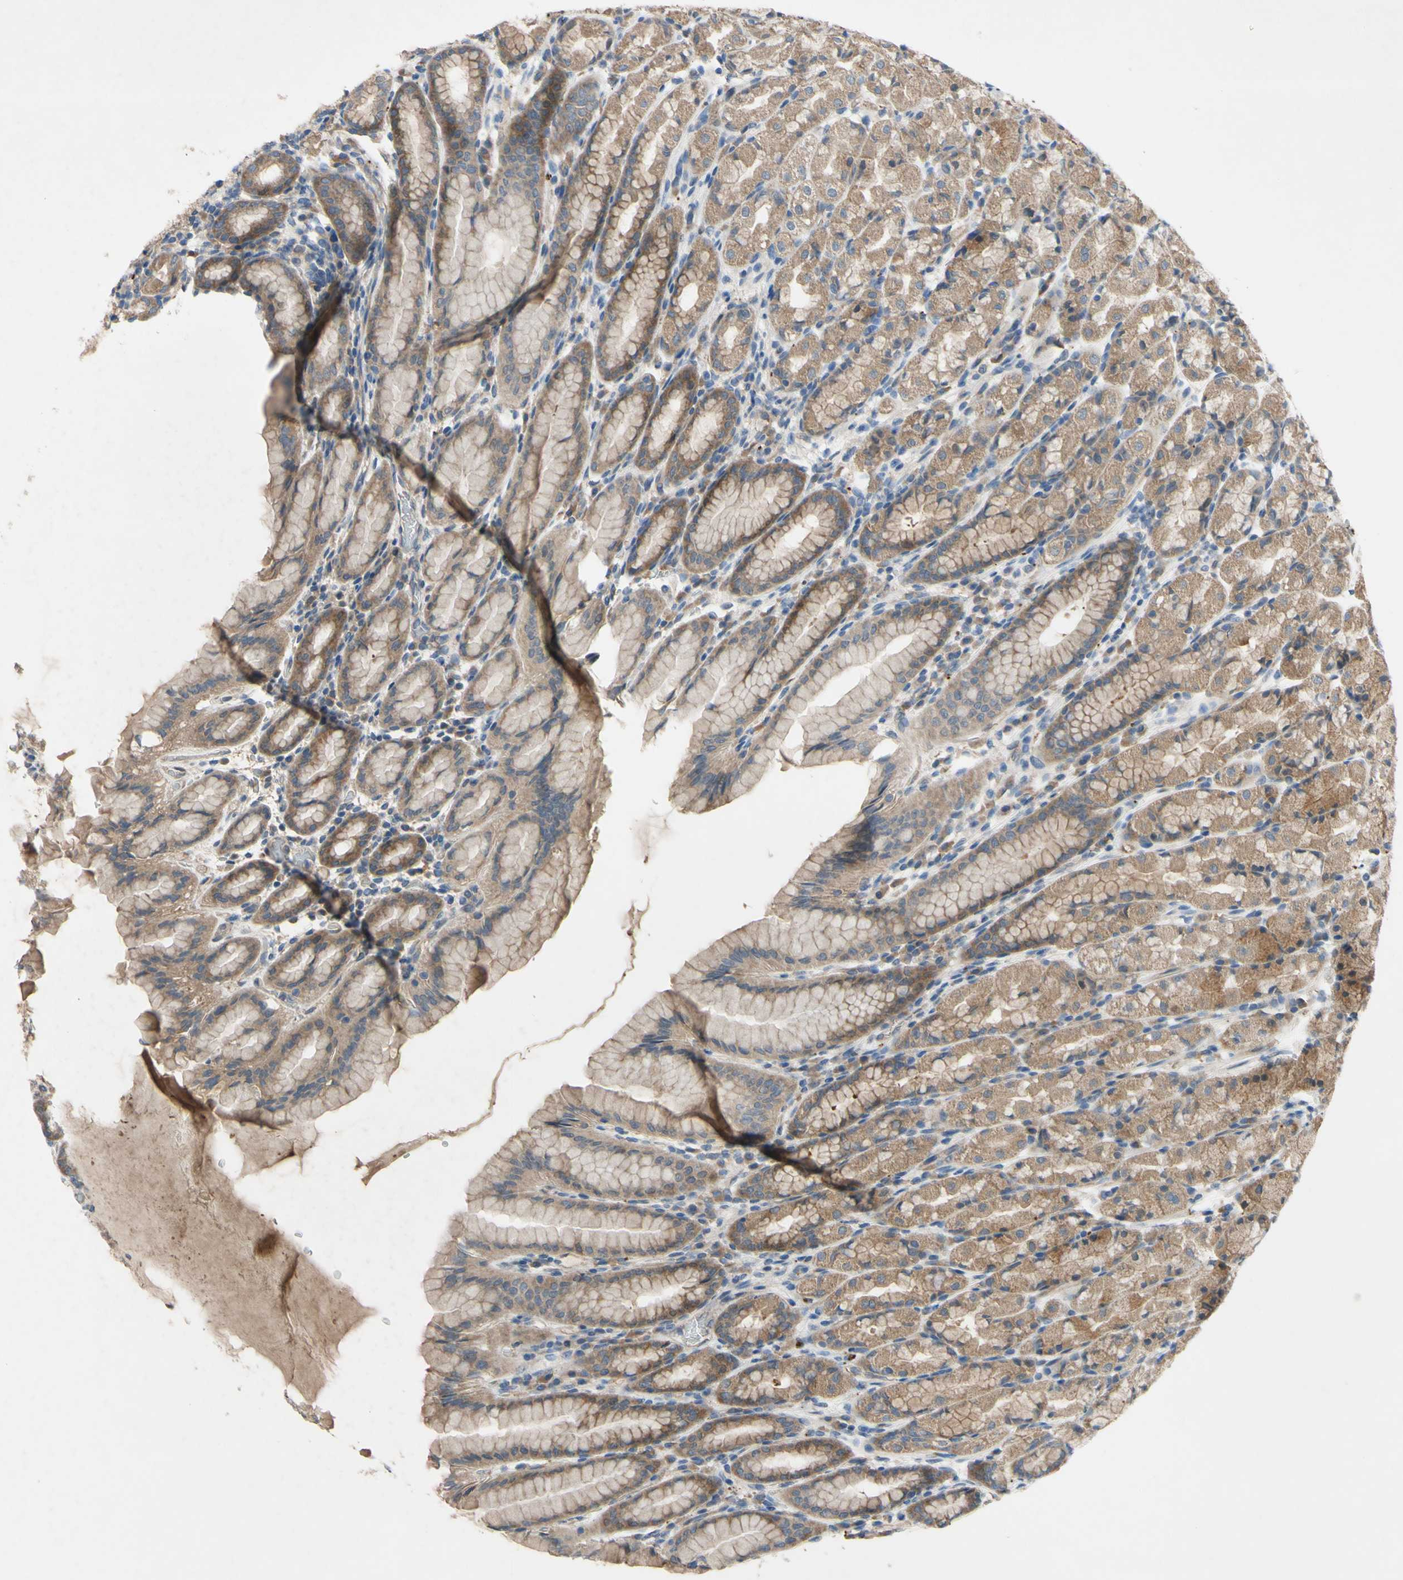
{"staining": {"intensity": "moderate", "quantity": ">75%", "location": "cytoplasmic/membranous"}, "tissue": "stomach", "cell_type": "Glandular cells", "image_type": "normal", "snomed": [{"axis": "morphology", "description": "Normal tissue, NOS"}, {"axis": "topography", "description": "Stomach, upper"}], "caption": "Moderate cytoplasmic/membranous protein expression is identified in about >75% of glandular cells in stomach.", "gene": "HILPDA", "patient": {"sex": "male", "age": 68}}